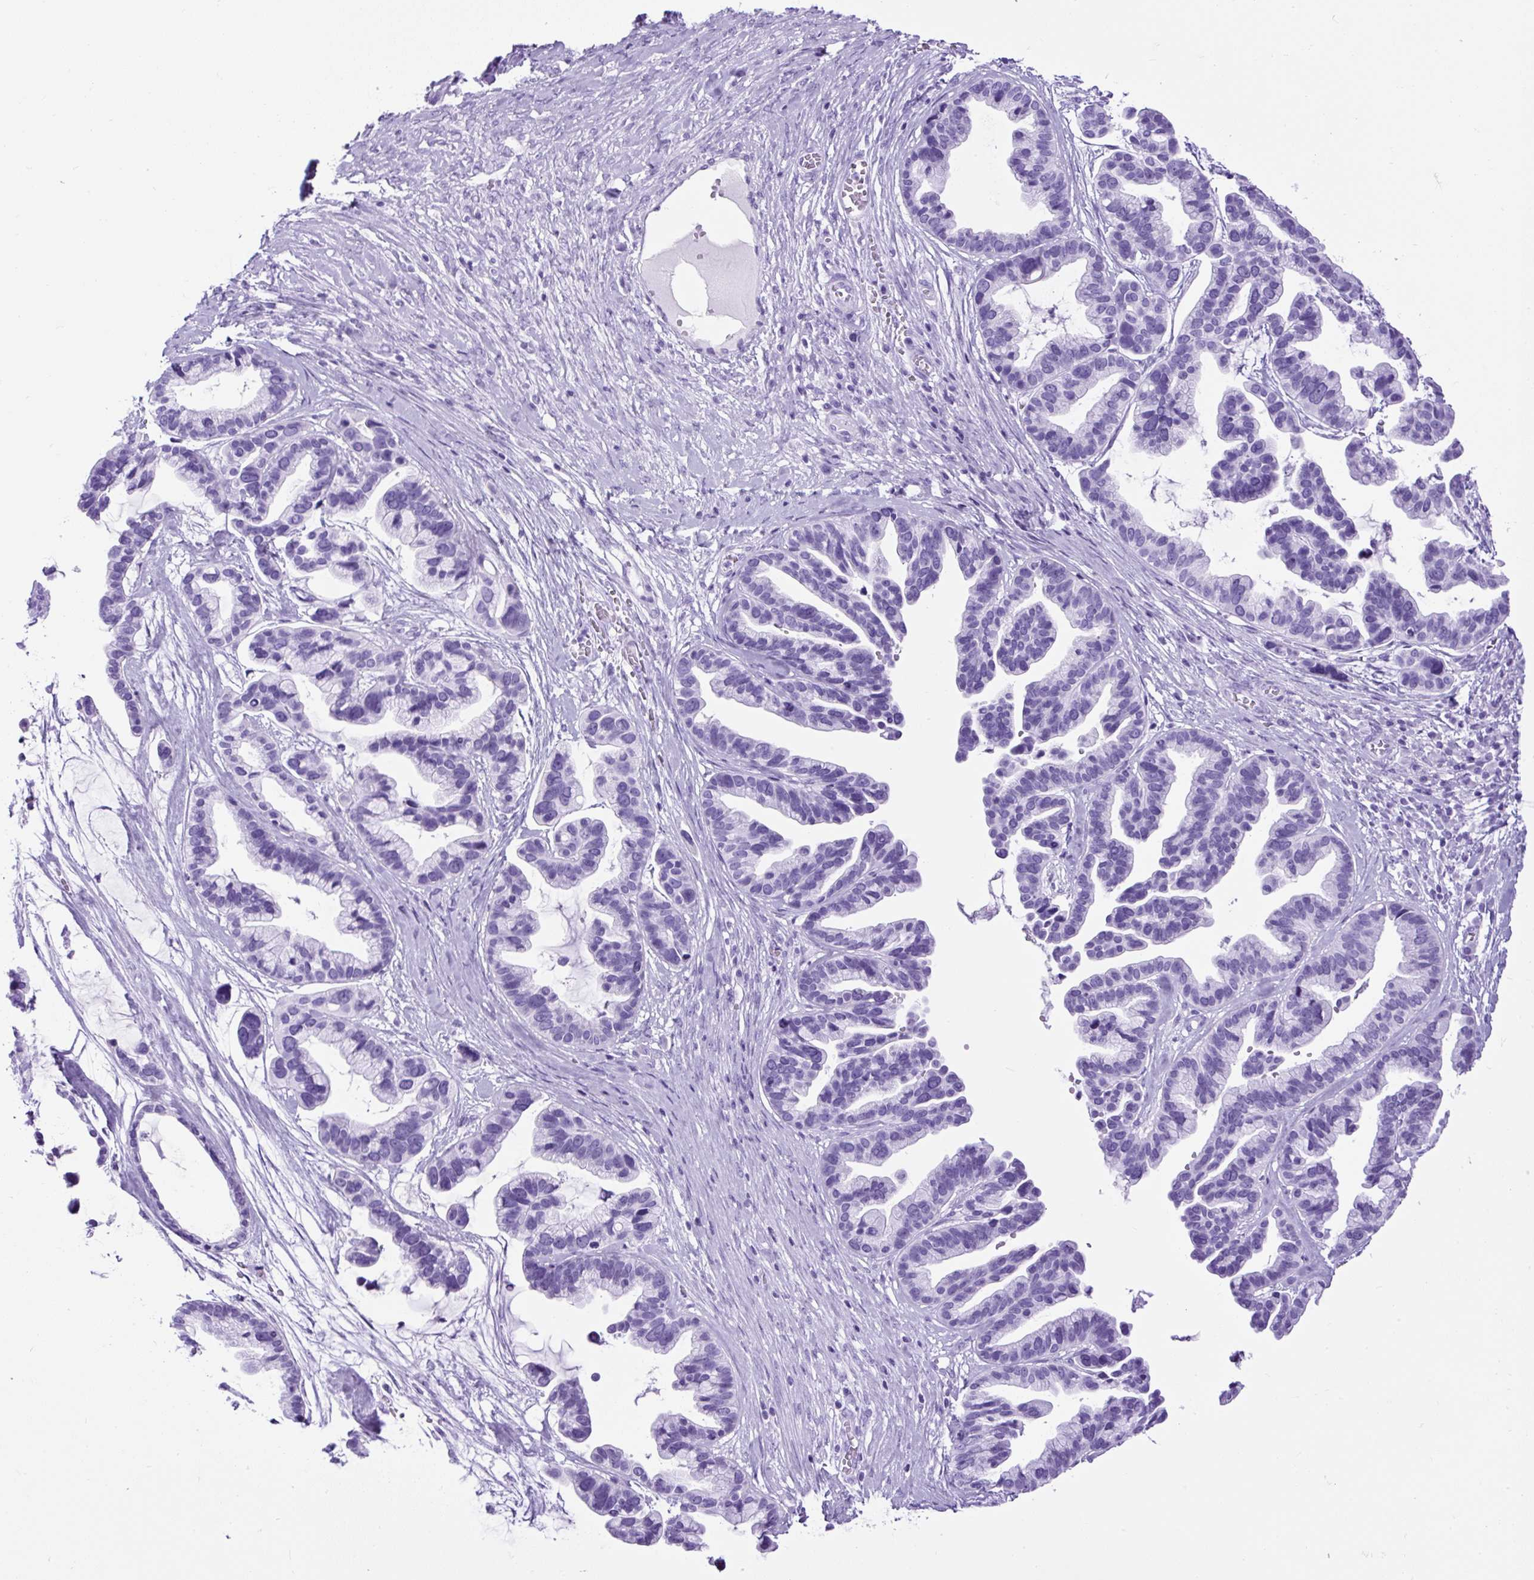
{"staining": {"intensity": "negative", "quantity": "none", "location": "none"}, "tissue": "ovarian cancer", "cell_type": "Tumor cells", "image_type": "cancer", "snomed": [{"axis": "morphology", "description": "Cystadenocarcinoma, serous, NOS"}, {"axis": "topography", "description": "Ovary"}], "caption": "Immunohistochemistry micrograph of neoplastic tissue: human ovarian cancer (serous cystadenocarcinoma) stained with DAB displays no significant protein expression in tumor cells.", "gene": "CEL", "patient": {"sex": "female", "age": 56}}